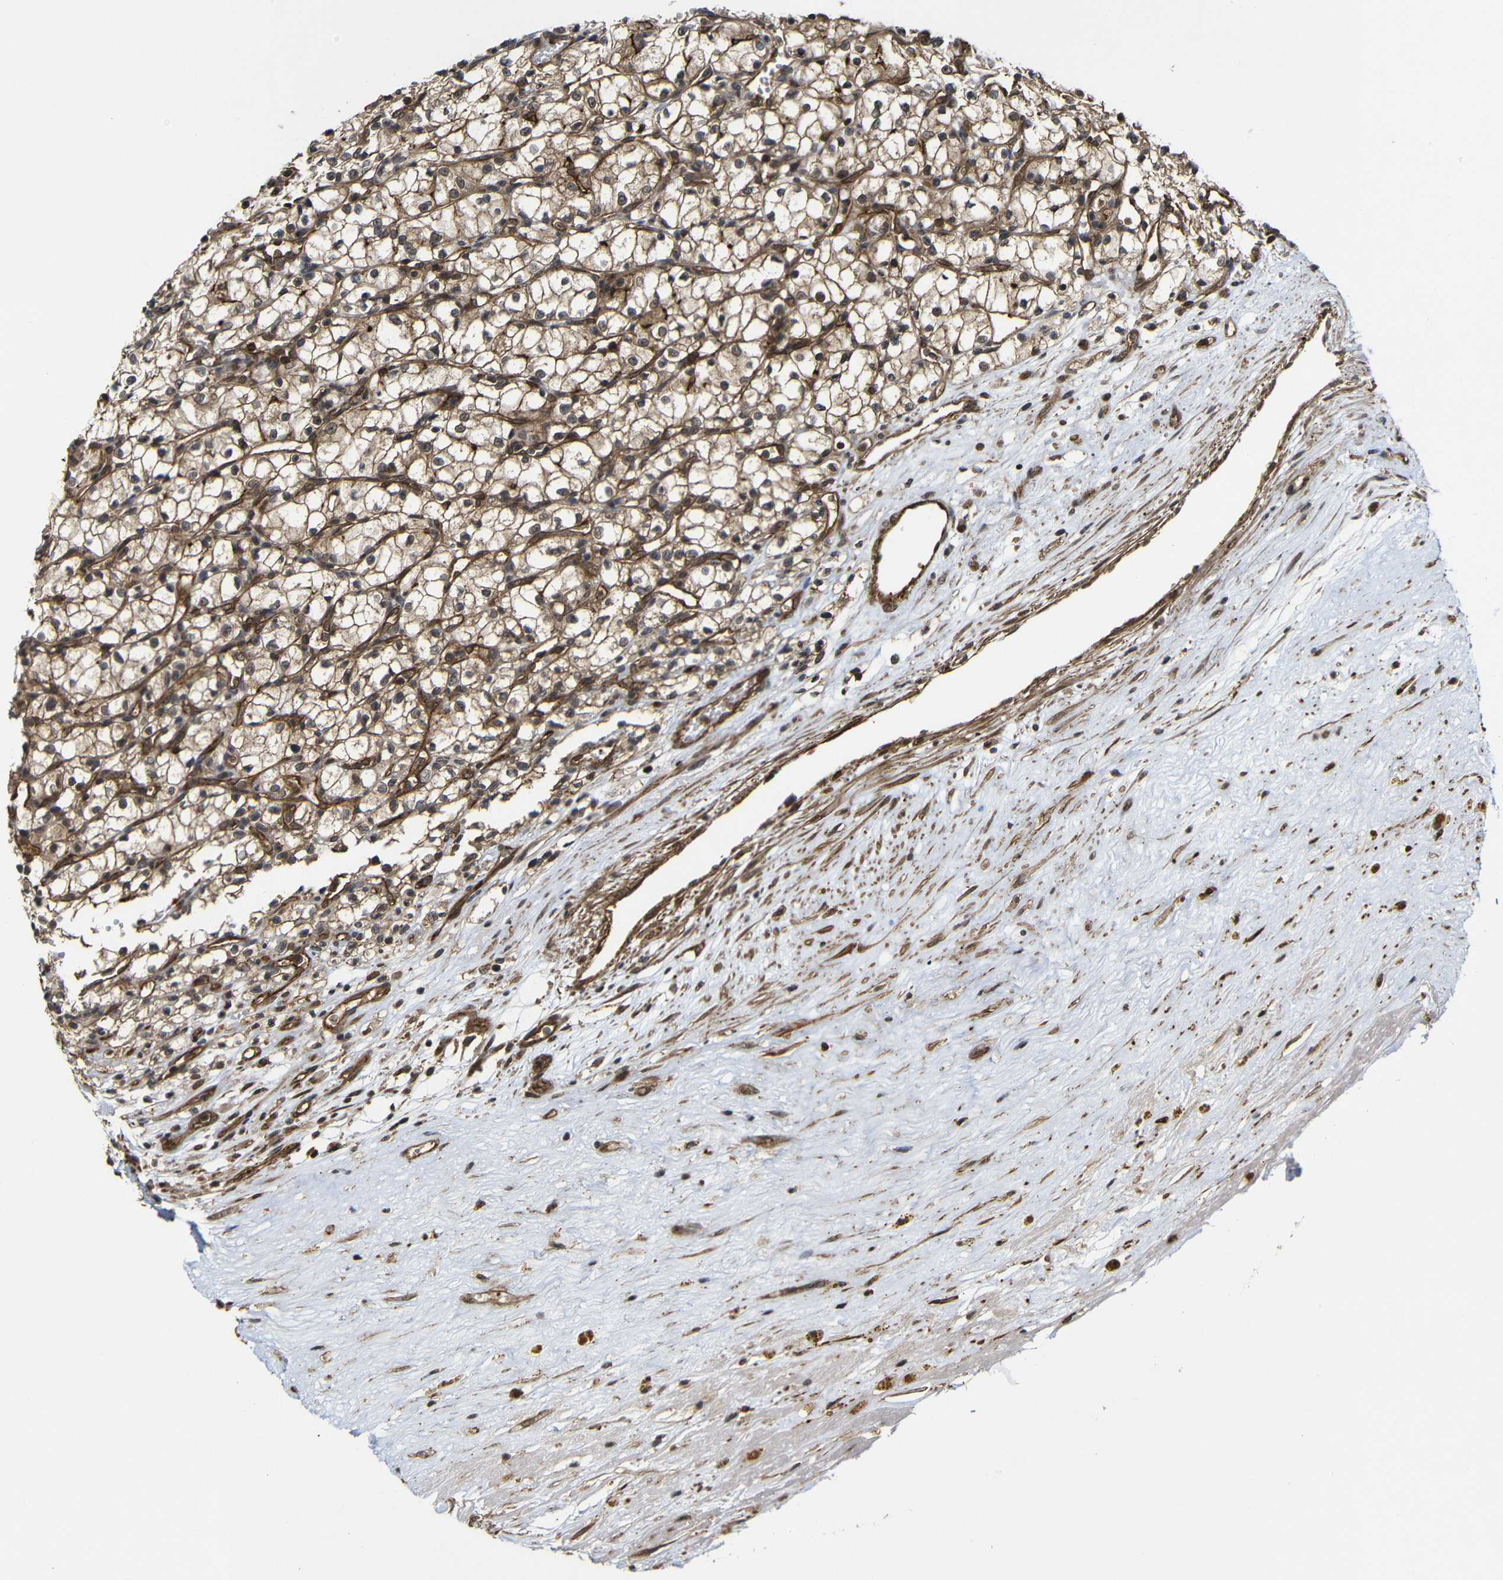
{"staining": {"intensity": "moderate", "quantity": ">75%", "location": "cytoplasmic/membranous"}, "tissue": "renal cancer", "cell_type": "Tumor cells", "image_type": "cancer", "snomed": [{"axis": "morphology", "description": "Normal tissue, NOS"}, {"axis": "morphology", "description": "Adenocarcinoma, NOS"}, {"axis": "topography", "description": "Kidney"}], "caption": "The histopathology image shows a brown stain indicating the presence of a protein in the cytoplasmic/membranous of tumor cells in renal cancer.", "gene": "NANOS1", "patient": {"sex": "male", "age": 59}}